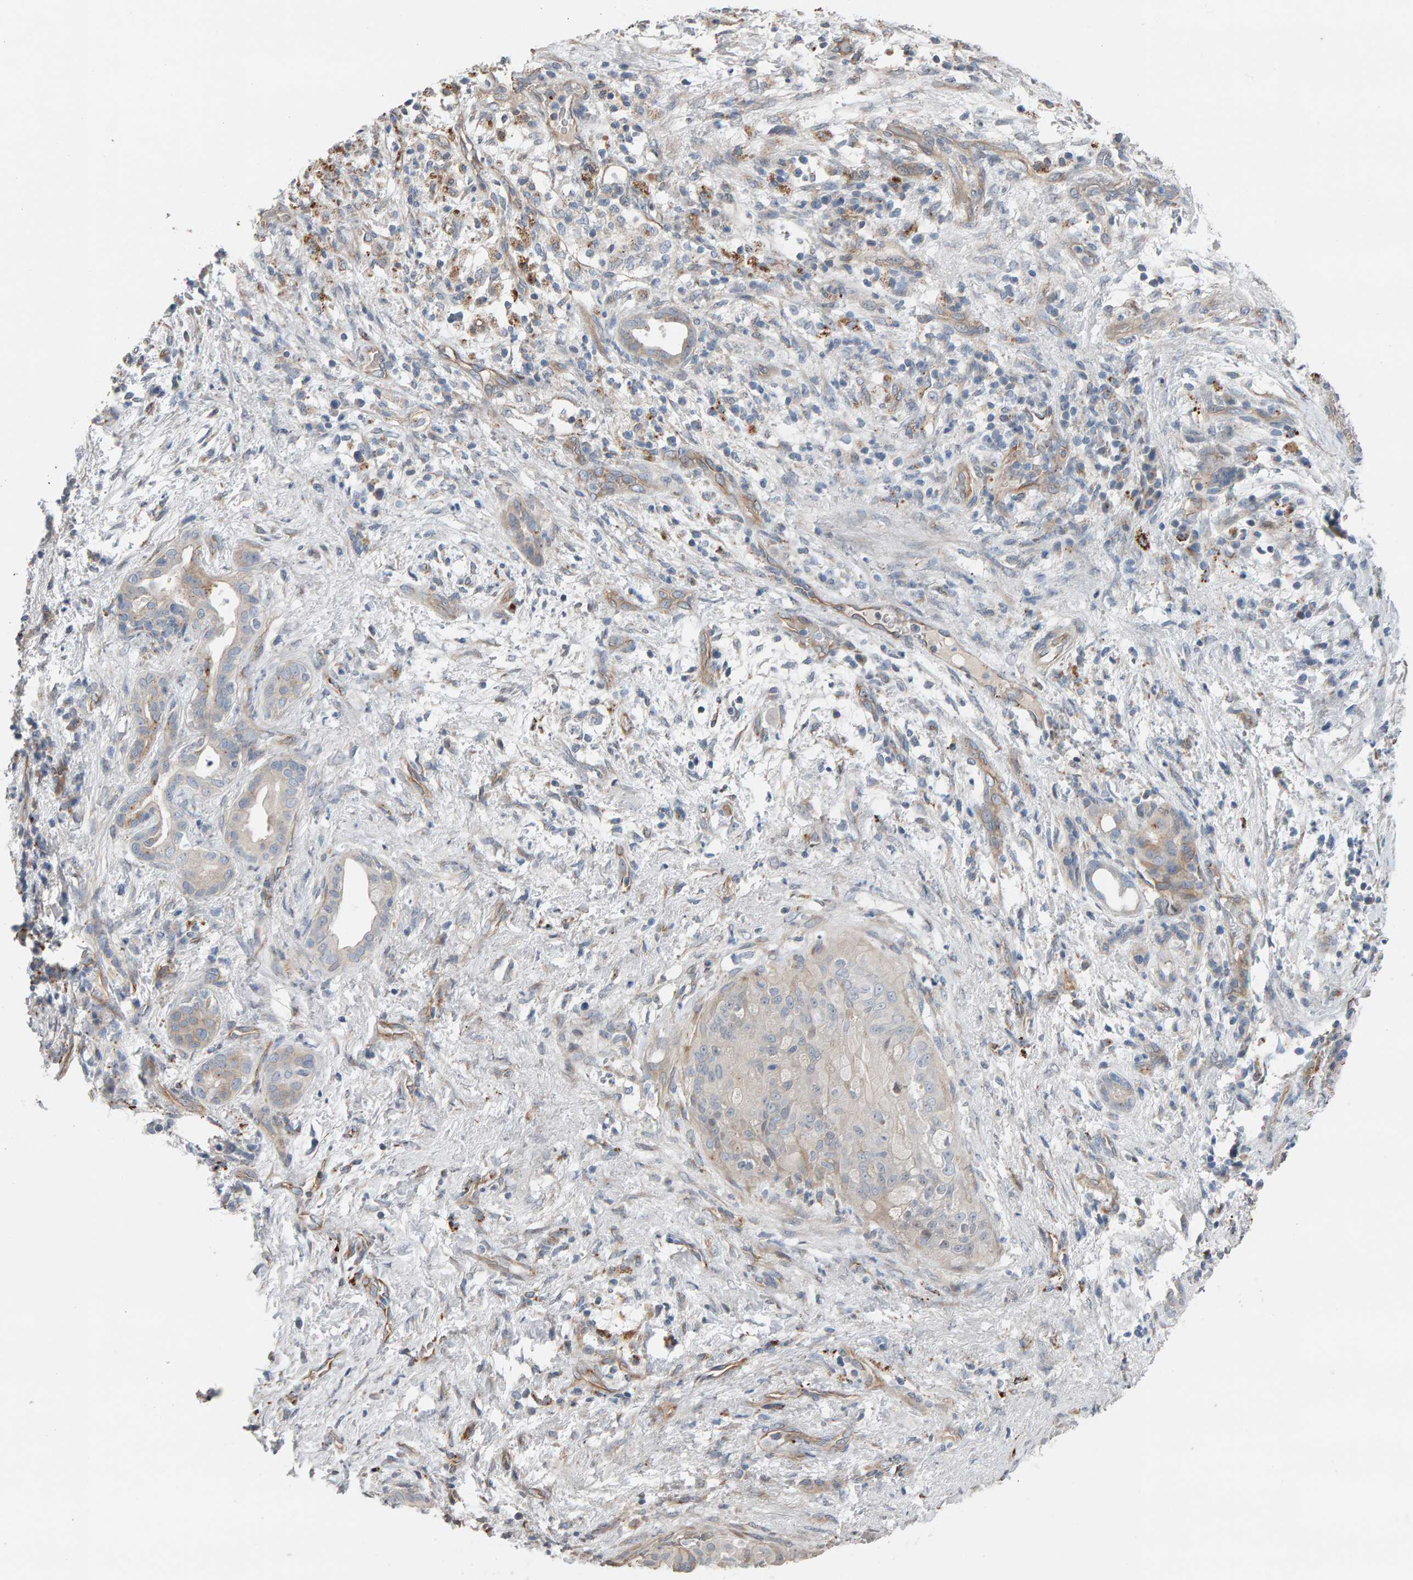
{"staining": {"intensity": "negative", "quantity": "none", "location": "none"}, "tissue": "pancreatic cancer", "cell_type": "Tumor cells", "image_type": "cancer", "snomed": [{"axis": "morphology", "description": "Adenocarcinoma, NOS"}, {"axis": "topography", "description": "Pancreas"}], "caption": "Tumor cells show no significant protein expression in pancreatic adenocarcinoma.", "gene": "IPPK", "patient": {"sex": "female", "age": 78}}